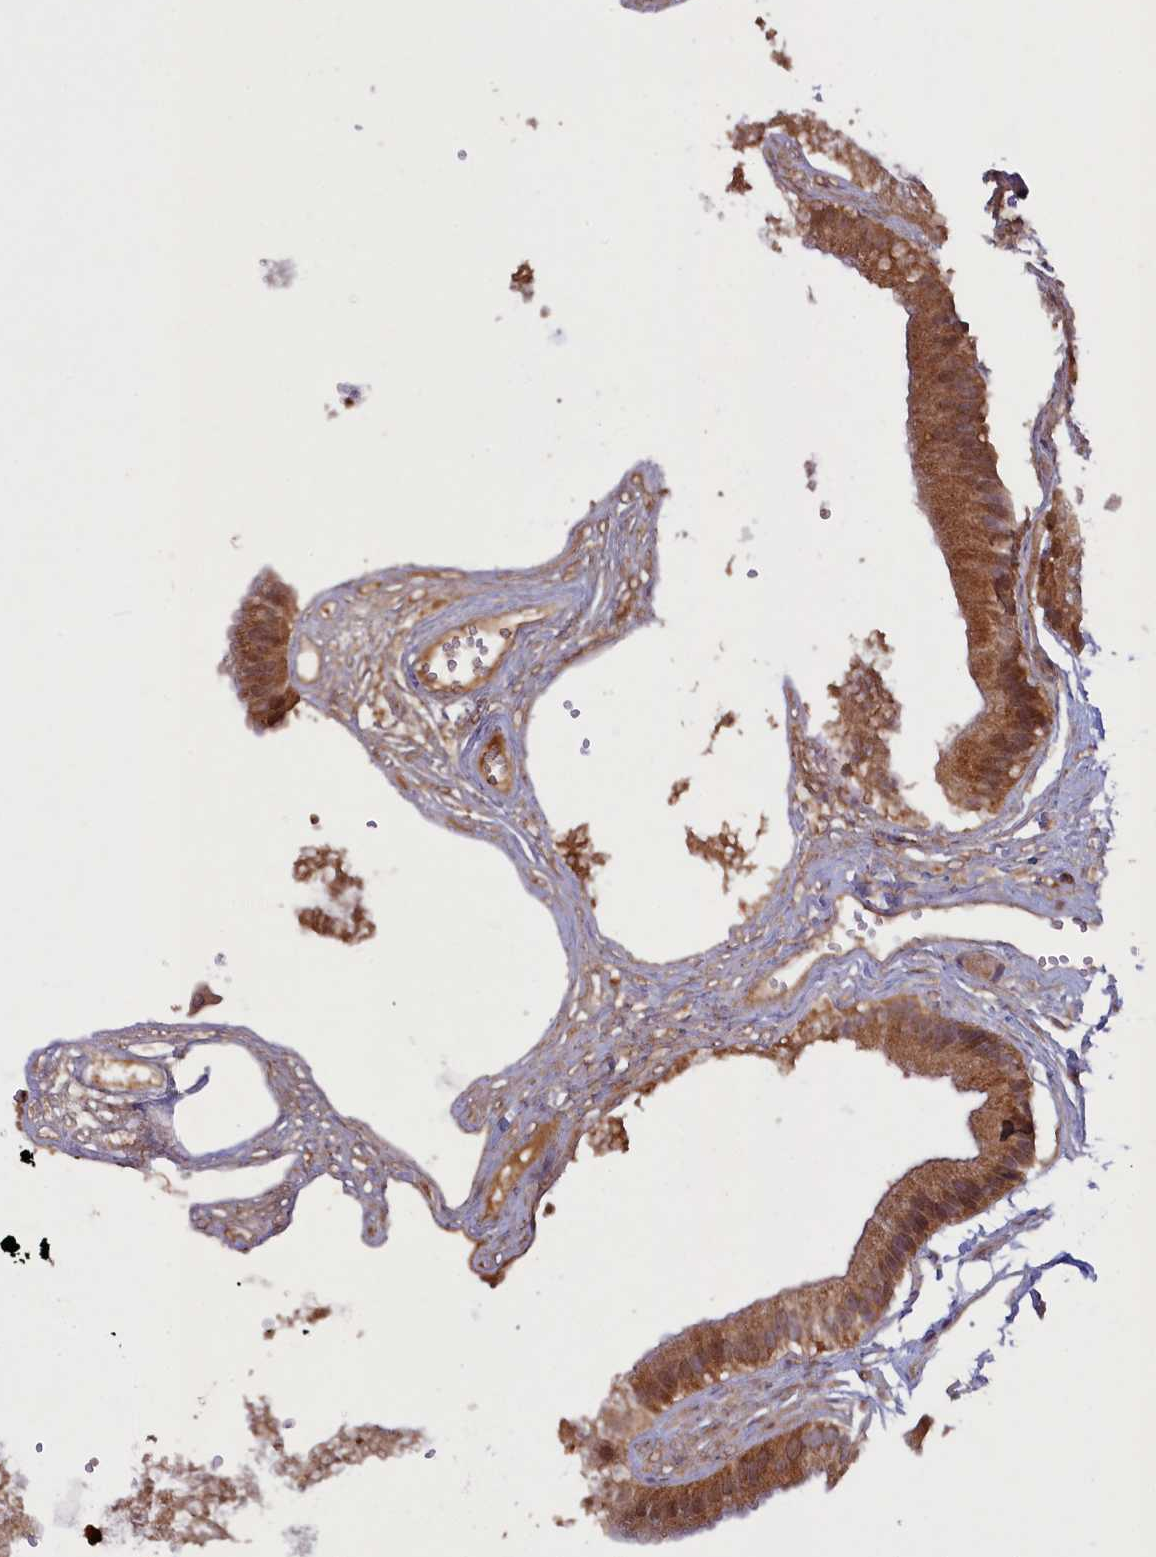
{"staining": {"intensity": "moderate", "quantity": ">75%", "location": "cytoplasmic/membranous,nuclear"}, "tissue": "gallbladder", "cell_type": "Glandular cells", "image_type": "normal", "snomed": [{"axis": "morphology", "description": "Normal tissue, NOS"}, {"axis": "topography", "description": "Gallbladder"}], "caption": "Glandular cells demonstrate medium levels of moderate cytoplasmic/membranous,nuclear positivity in approximately >75% of cells in normal human gallbladder. (DAB = brown stain, brightfield microscopy at high magnification).", "gene": "NUBP1", "patient": {"sex": "female", "age": 54}}